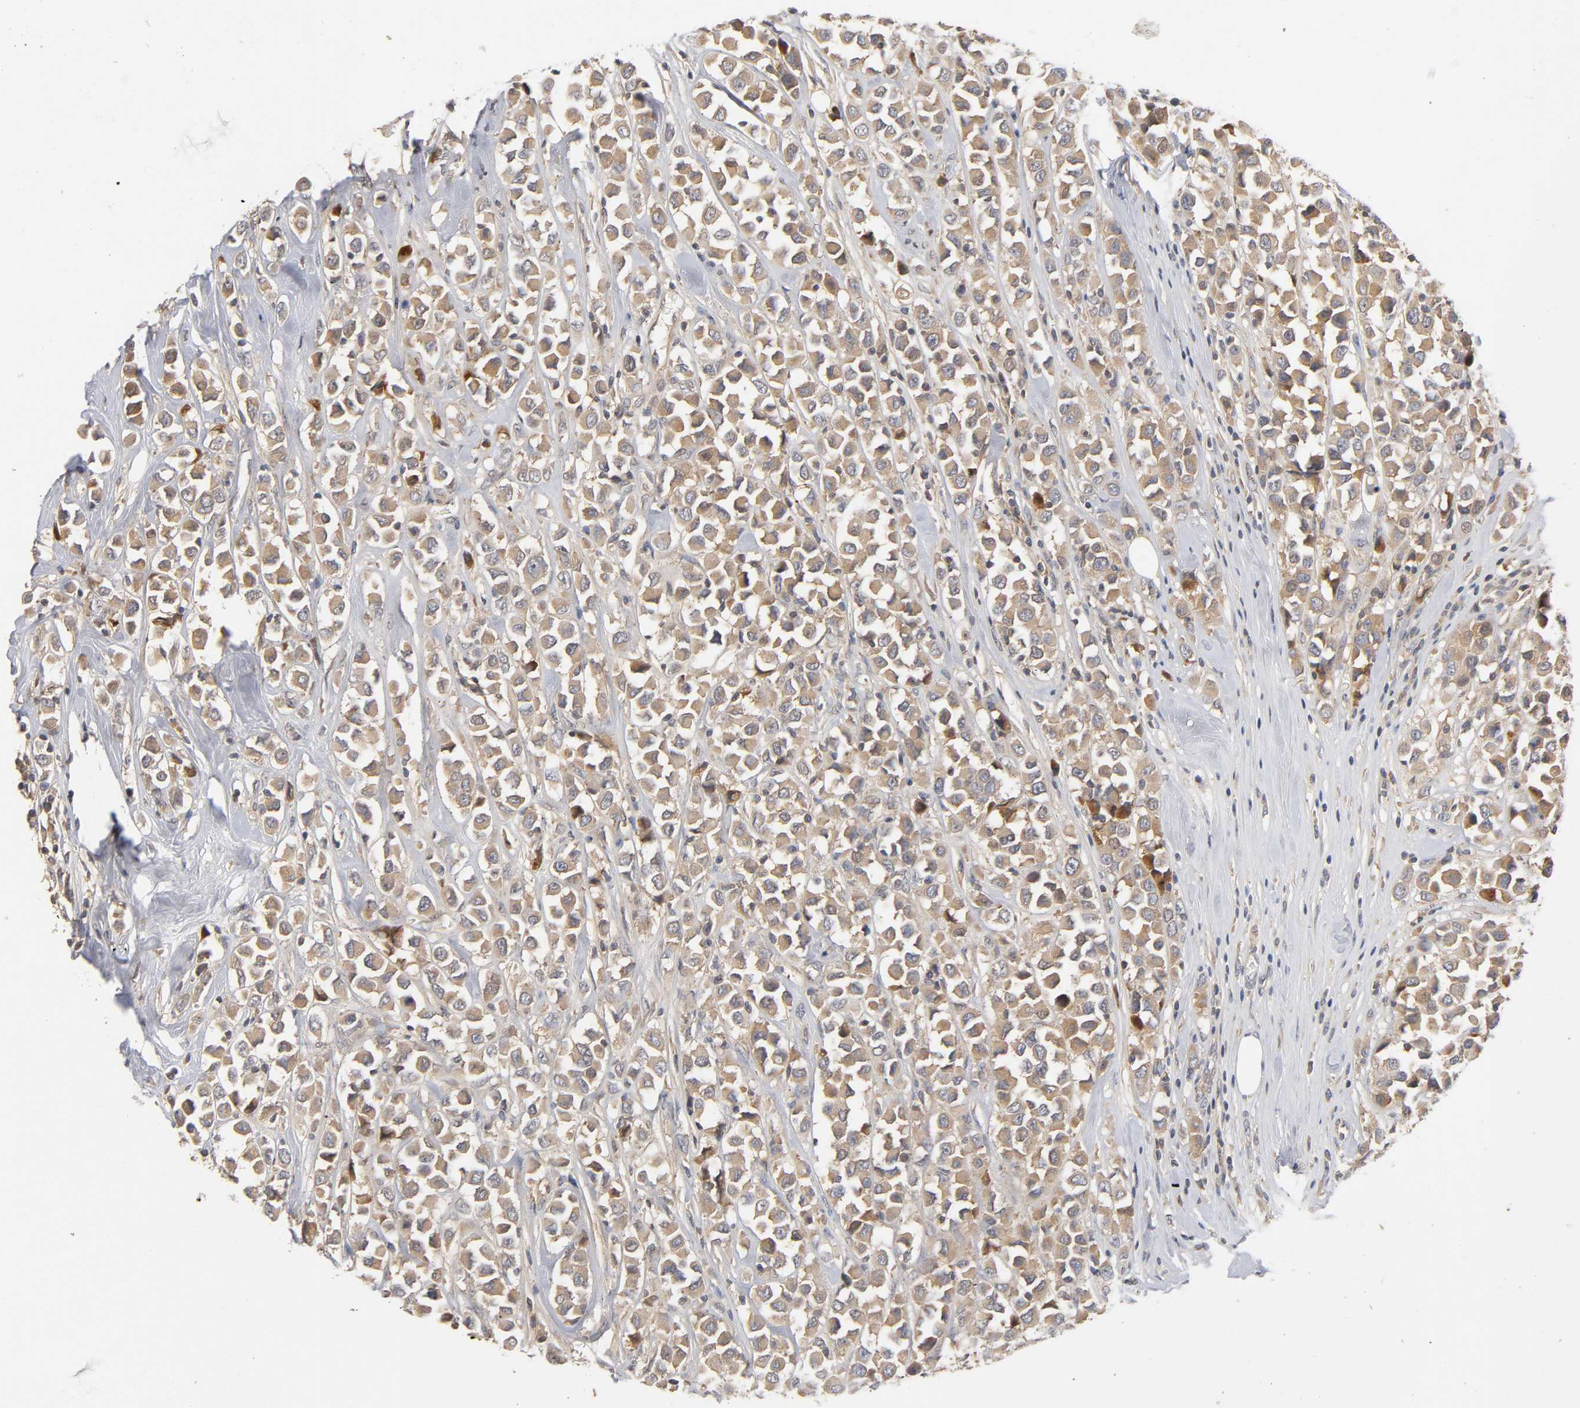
{"staining": {"intensity": "moderate", "quantity": ">75%", "location": "cytoplasmic/membranous"}, "tissue": "breast cancer", "cell_type": "Tumor cells", "image_type": "cancer", "snomed": [{"axis": "morphology", "description": "Duct carcinoma"}, {"axis": "topography", "description": "Breast"}], "caption": "Protein expression analysis of breast infiltrating ductal carcinoma shows moderate cytoplasmic/membranous positivity in approximately >75% of tumor cells. The staining is performed using DAB (3,3'-diaminobenzidine) brown chromogen to label protein expression. The nuclei are counter-stained blue using hematoxylin.", "gene": "CPB2", "patient": {"sex": "female", "age": 61}}